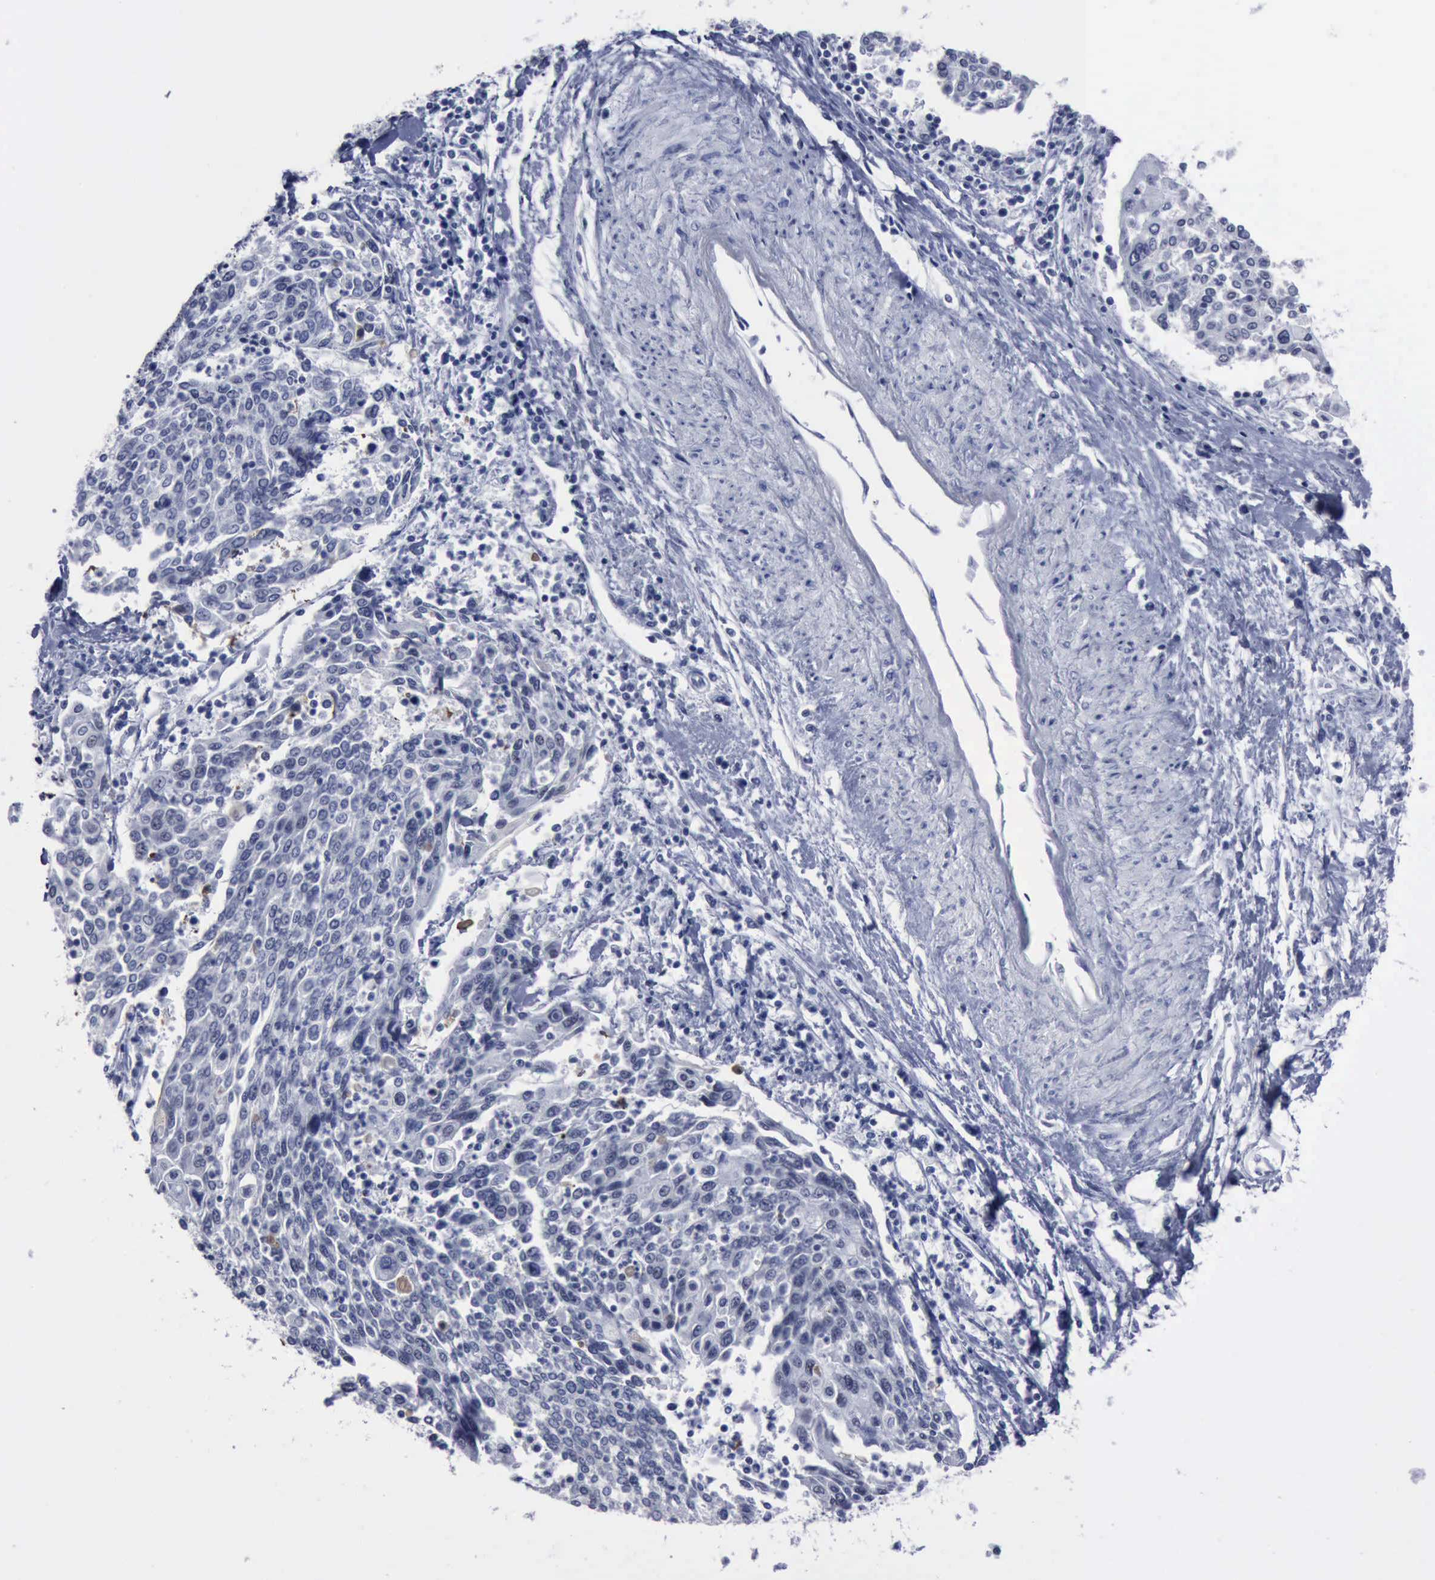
{"staining": {"intensity": "negative", "quantity": "none", "location": "none"}, "tissue": "cervical cancer", "cell_type": "Tumor cells", "image_type": "cancer", "snomed": [{"axis": "morphology", "description": "Squamous cell carcinoma, NOS"}, {"axis": "topography", "description": "Cervix"}], "caption": "The histopathology image displays no staining of tumor cells in cervical cancer. Brightfield microscopy of IHC stained with DAB (3,3'-diaminobenzidine) (brown) and hematoxylin (blue), captured at high magnification.", "gene": "BRD1", "patient": {"sex": "female", "age": 40}}